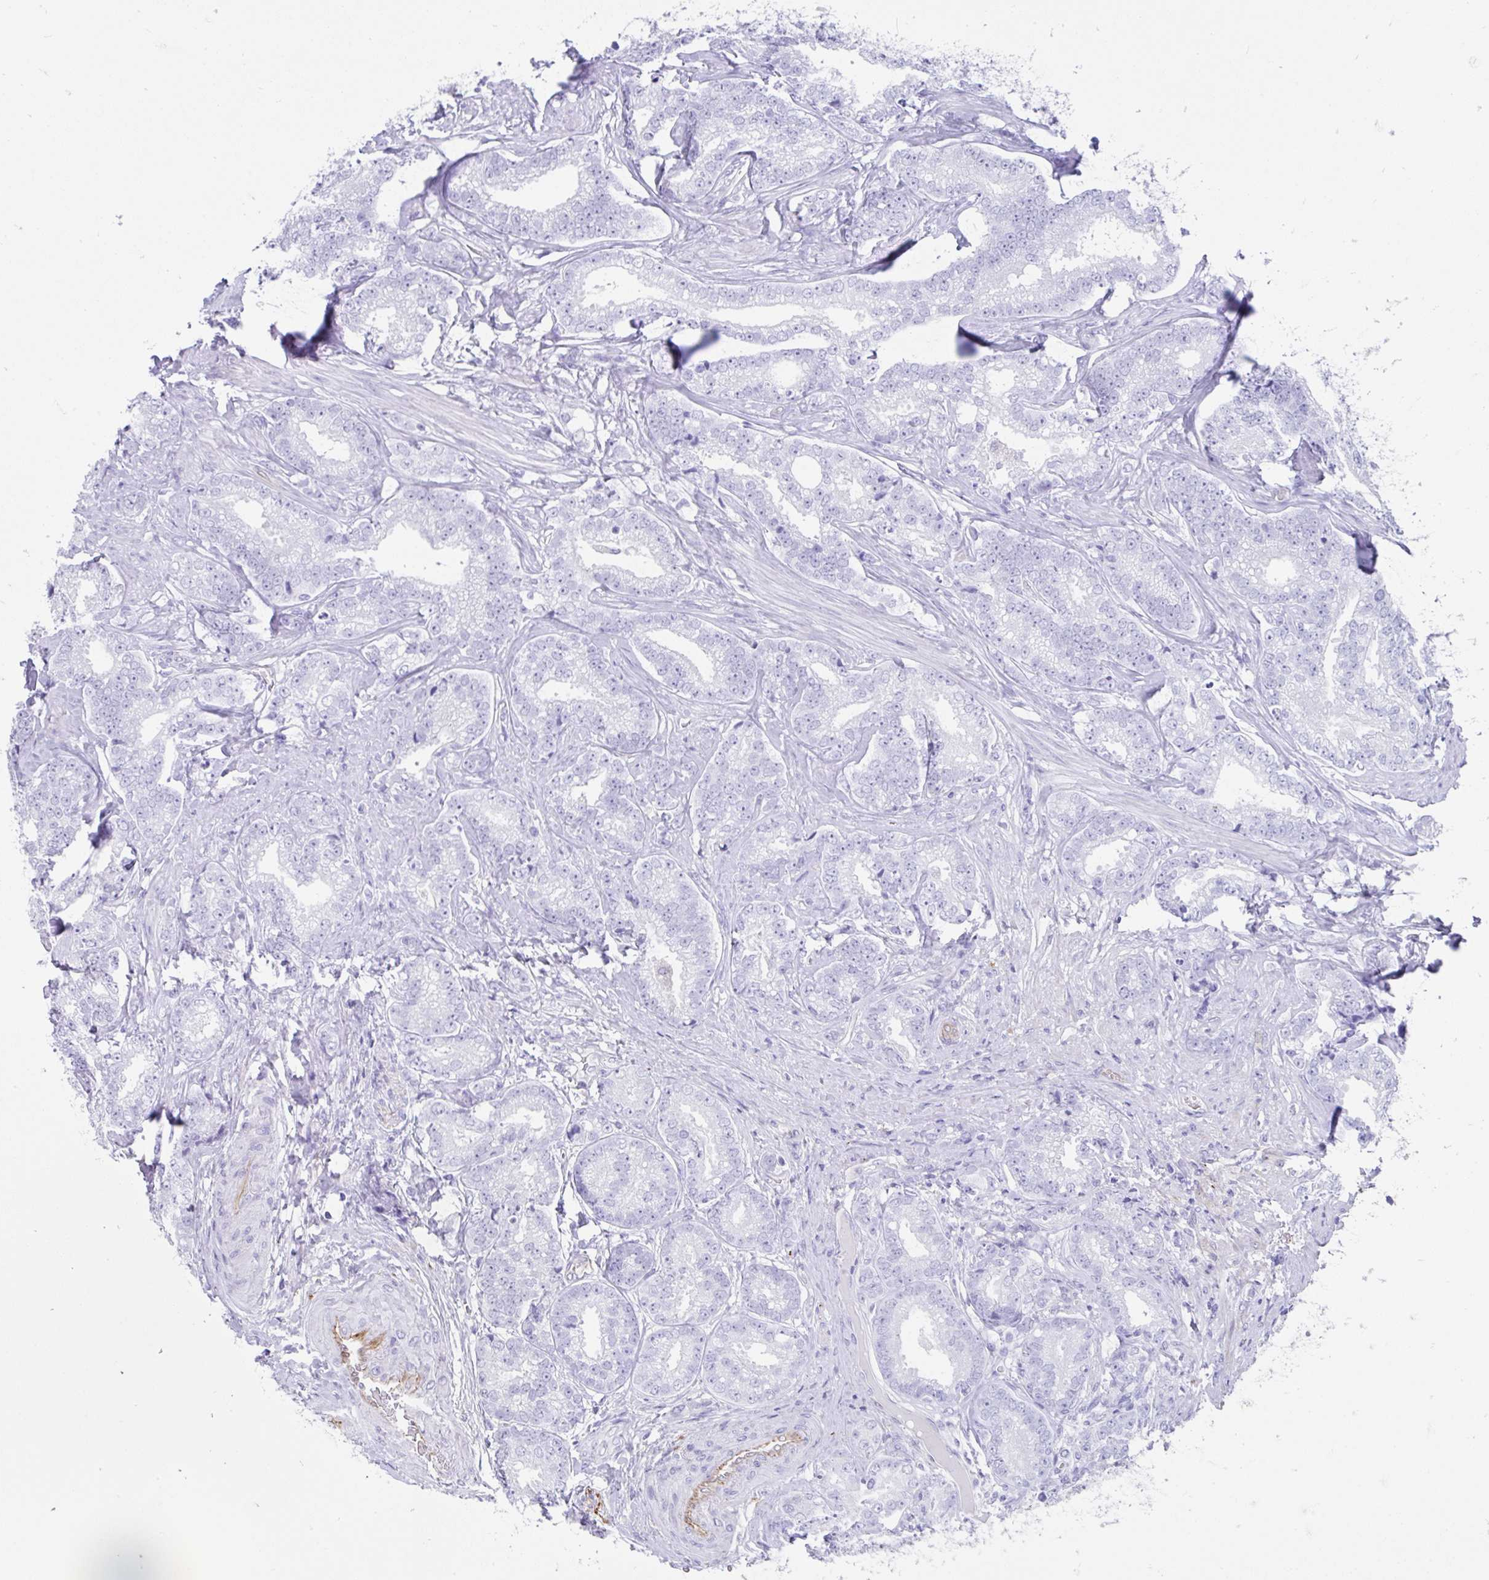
{"staining": {"intensity": "negative", "quantity": "none", "location": "none"}, "tissue": "prostate cancer", "cell_type": "Tumor cells", "image_type": "cancer", "snomed": [{"axis": "morphology", "description": "Adenocarcinoma, Low grade"}, {"axis": "topography", "description": "Prostate"}], "caption": "Prostate adenocarcinoma (low-grade) stained for a protein using immunohistochemistry reveals no expression tumor cells.", "gene": "FAM107A", "patient": {"sex": "male", "age": 63}}